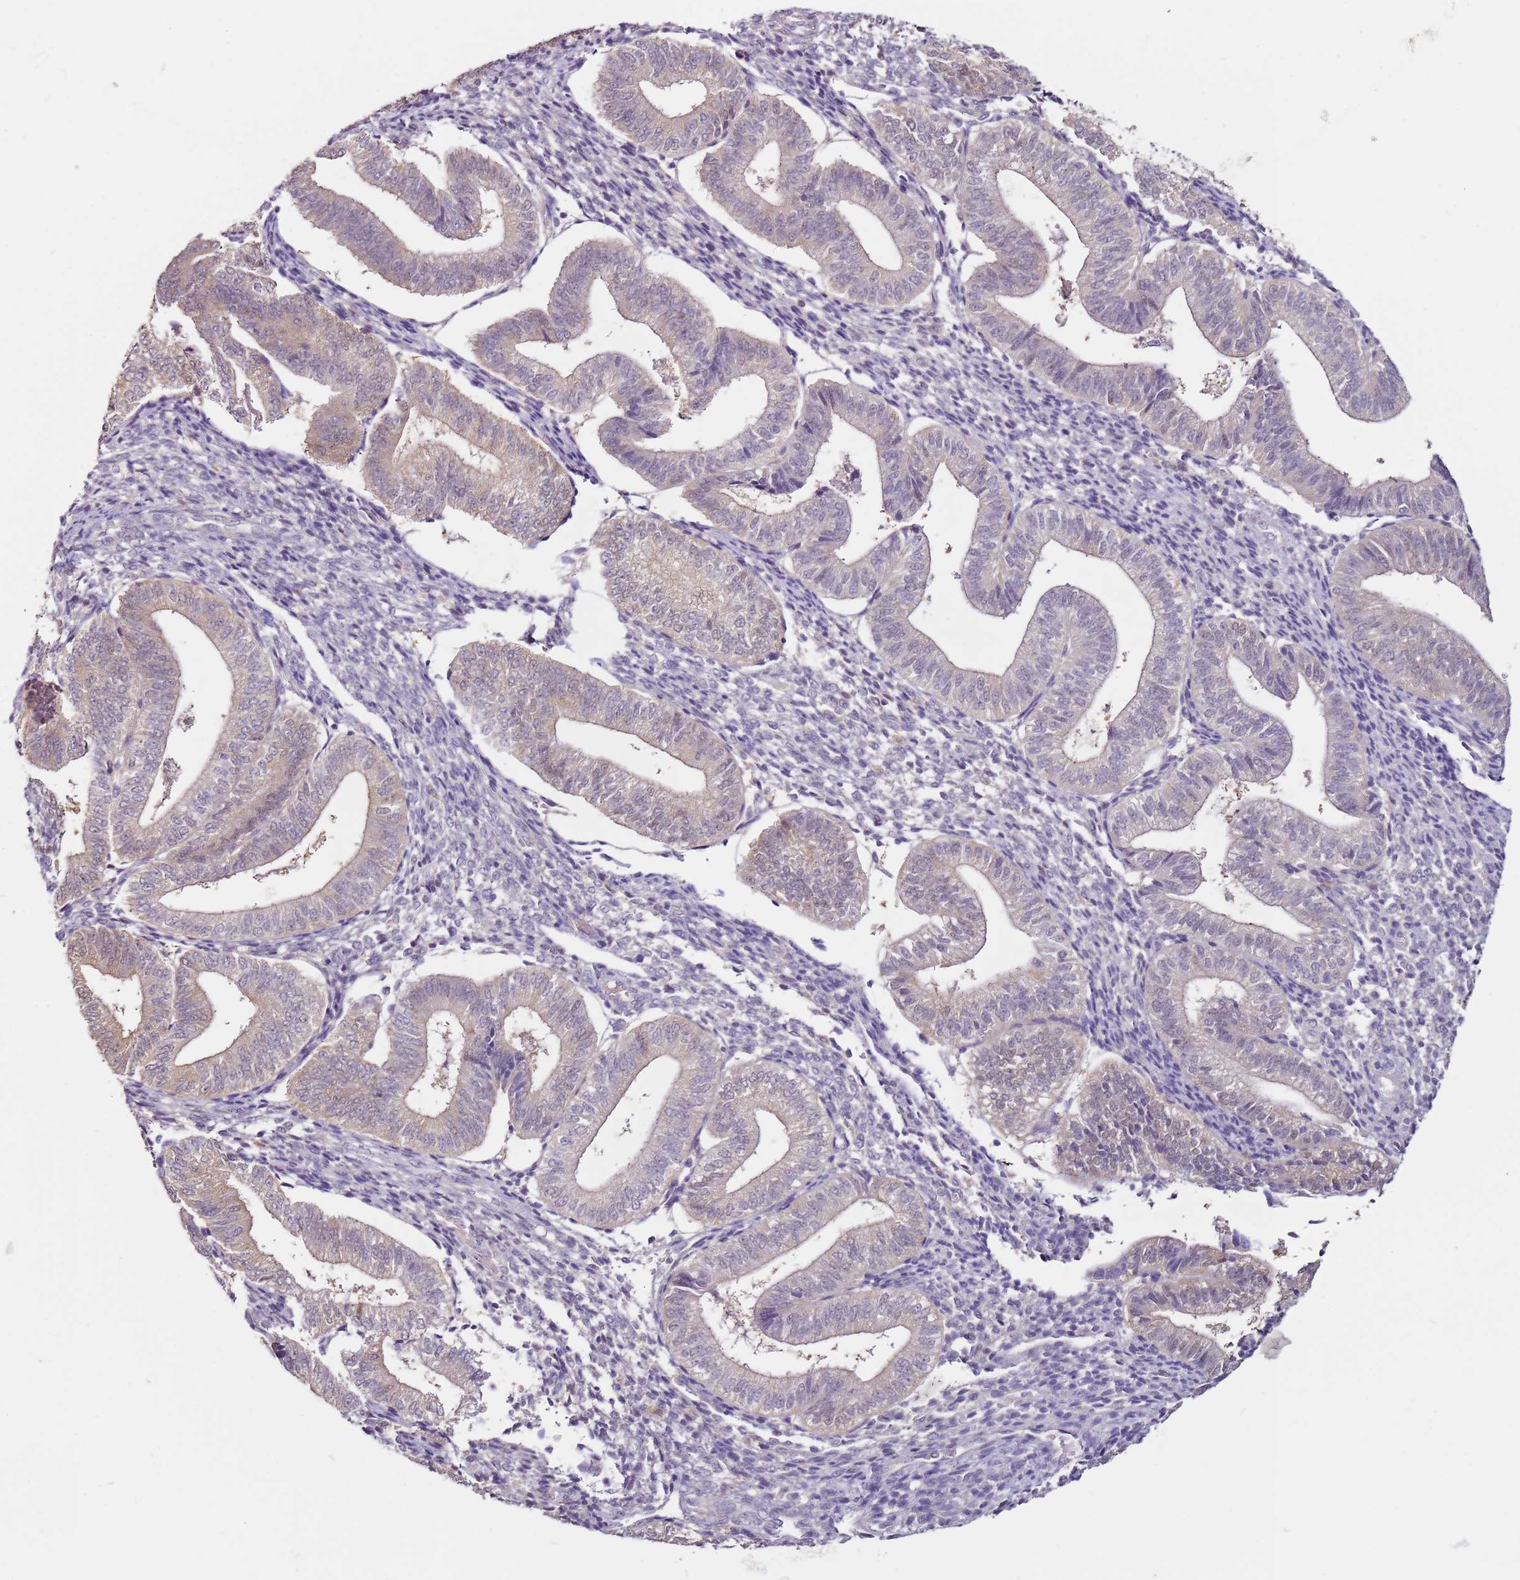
{"staining": {"intensity": "negative", "quantity": "none", "location": "none"}, "tissue": "endometrium", "cell_type": "Cells in endometrial stroma", "image_type": "normal", "snomed": [{"axis": "morphology", "description": "Normal tissue, NOS"}, {"axis": "topography", "description": "Endometrium"}], "caption": "This is a image of IHC staining of unremarkable endometrium, which shows no expression in cells in endometrial stroma.", "gene": "MDH1", "patient": {"sex": "female", "age": 34}}